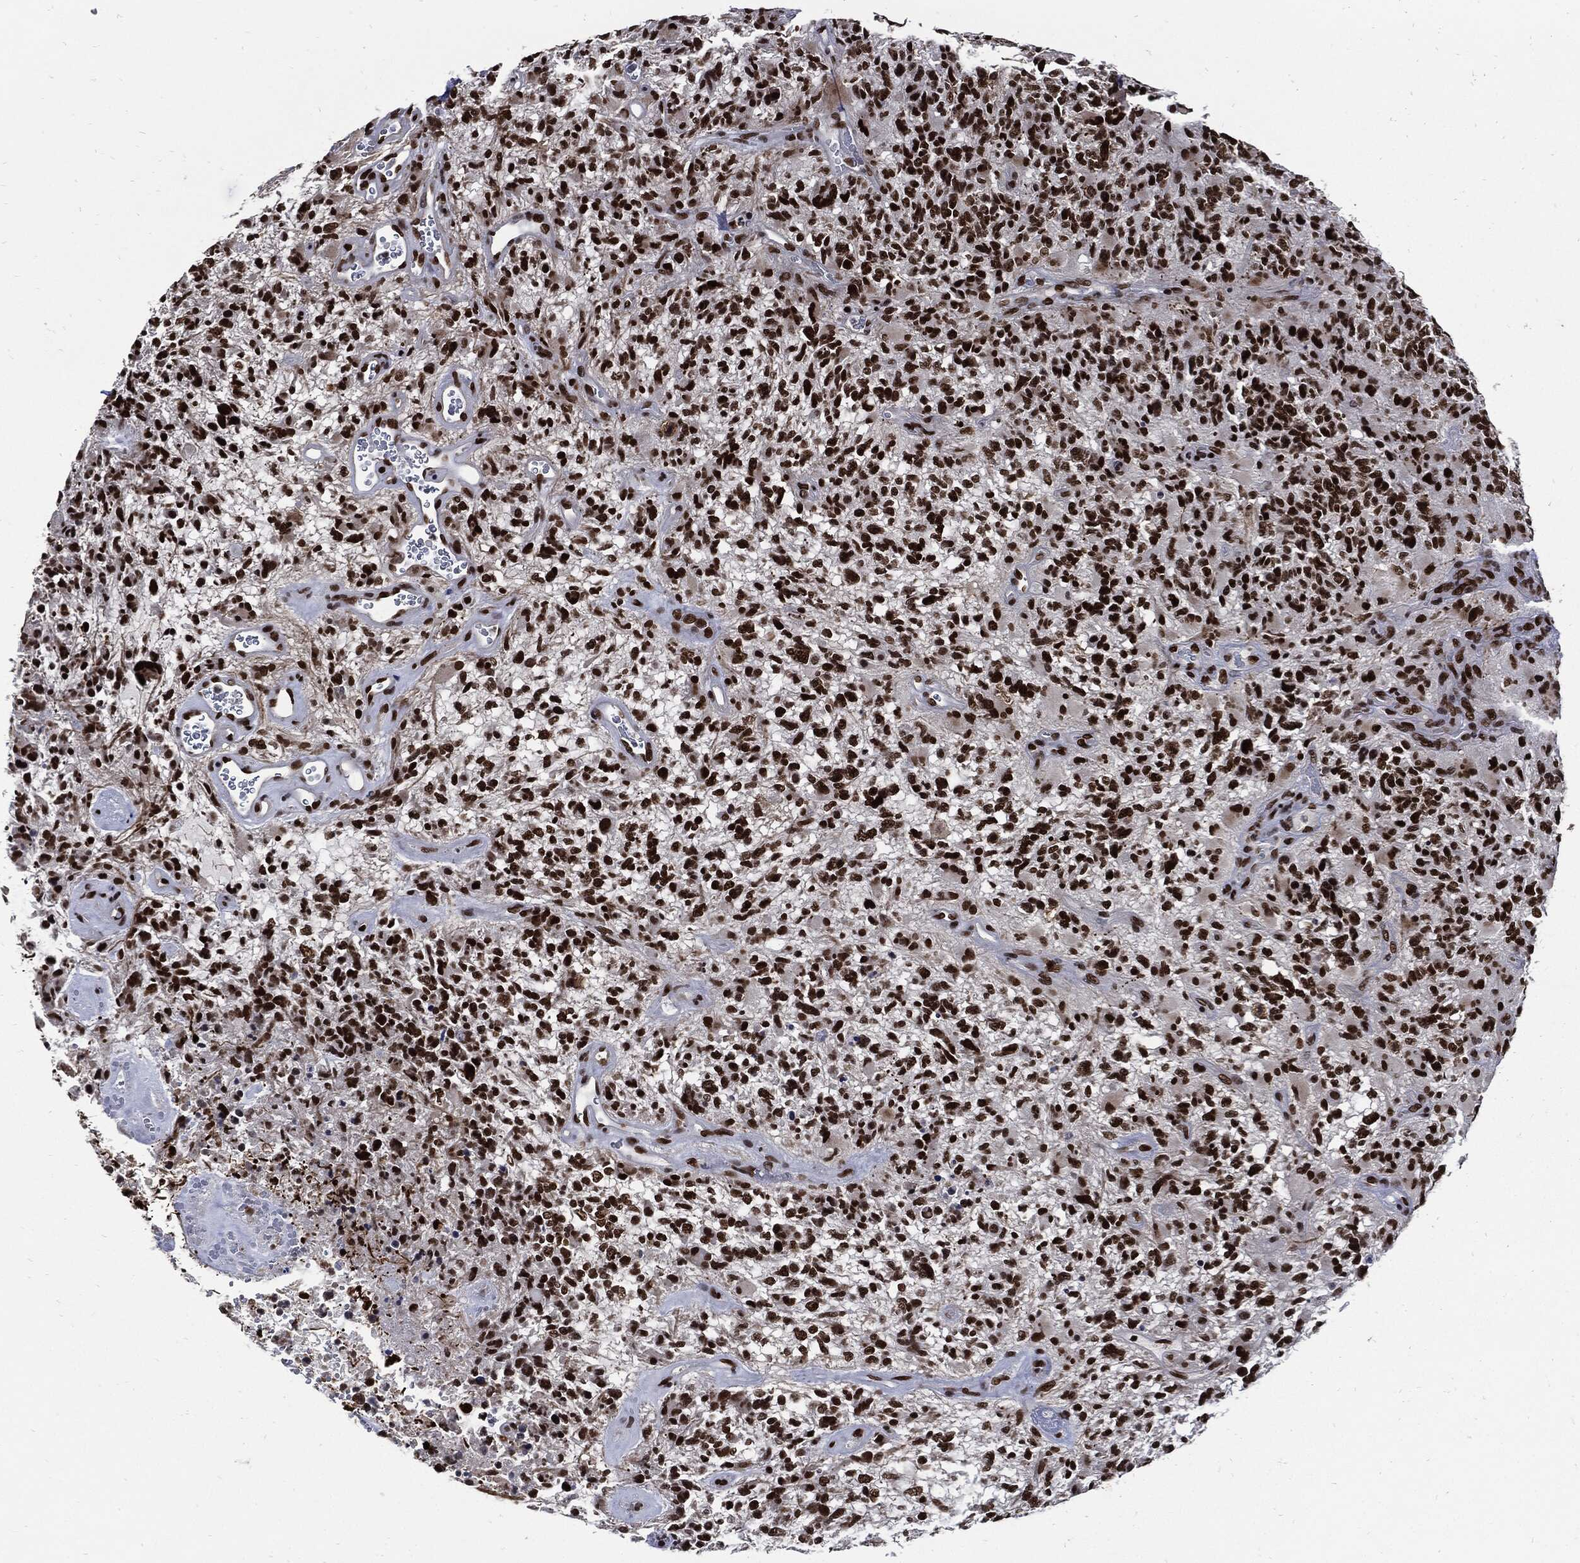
{"staining": {"intensity": "strong", "quantity": ">75%", "location": "nuclear"}, "tissue": "glioma", "cell_type": "Tumor cells", "image_type": "cancer", "snomed": [{"axis": "morphology", "description": "Glioma, malignant, High grade"}, {"axis": "topography", "description": "Brain"}], "caption": "Tumor cells show strong nuclear positivity in about >75% of cells in malignant glioma (high-grade).", "gene": "TERF2", "patient": {"sex": "female", "age": 71}}